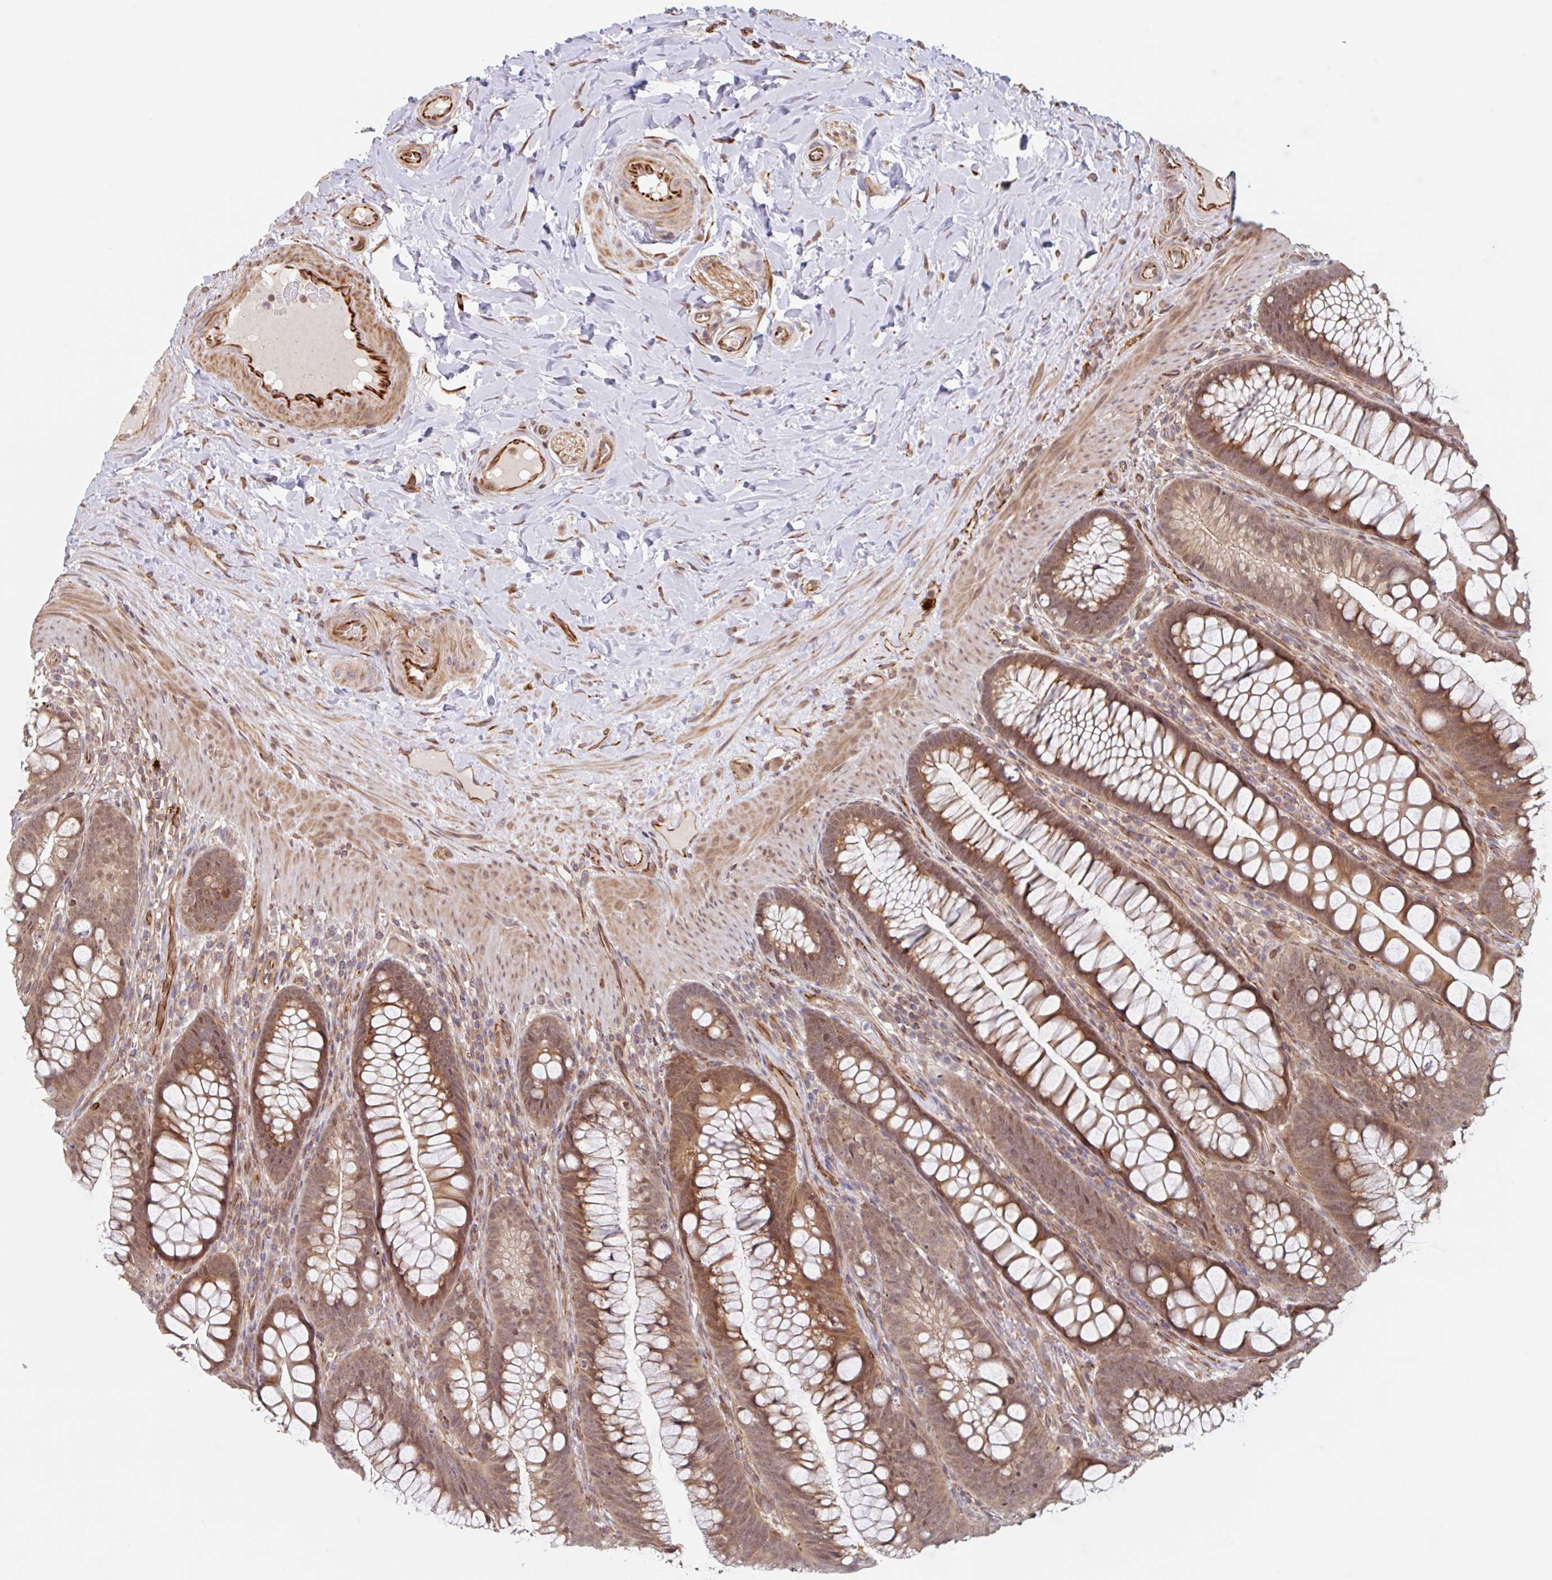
{"staining": {"intensity": "strong", "quantity": ">75%", "location": "cytoplasmic/membranous"}, "tissue": "colon", "cell_type": "Endothelial cells", "image_type": "normal", "snomed": [{"axis": "morphology", "description": "Normal tissue, NOS"}, {"axis": "morphology", "description": "Adenoma, NOS"}, {"axis": "topography", "description": "Soft tissue"}, {"axis": "topography", "description": "Colon"}], "caption": "The immunohistochemical stain highlights strong cytoplasmic/membranous staining in endothelial cells of unremarkable colon. The staining was performed using DAB (3,3'-diaminobenzidine) to visualize the protein expression in brown, while the nuclei were stained in blue with hematoxylin (Magnification: 20x).", "gene": "NUB1", "patient": {"sex": "male", "age": 47}}